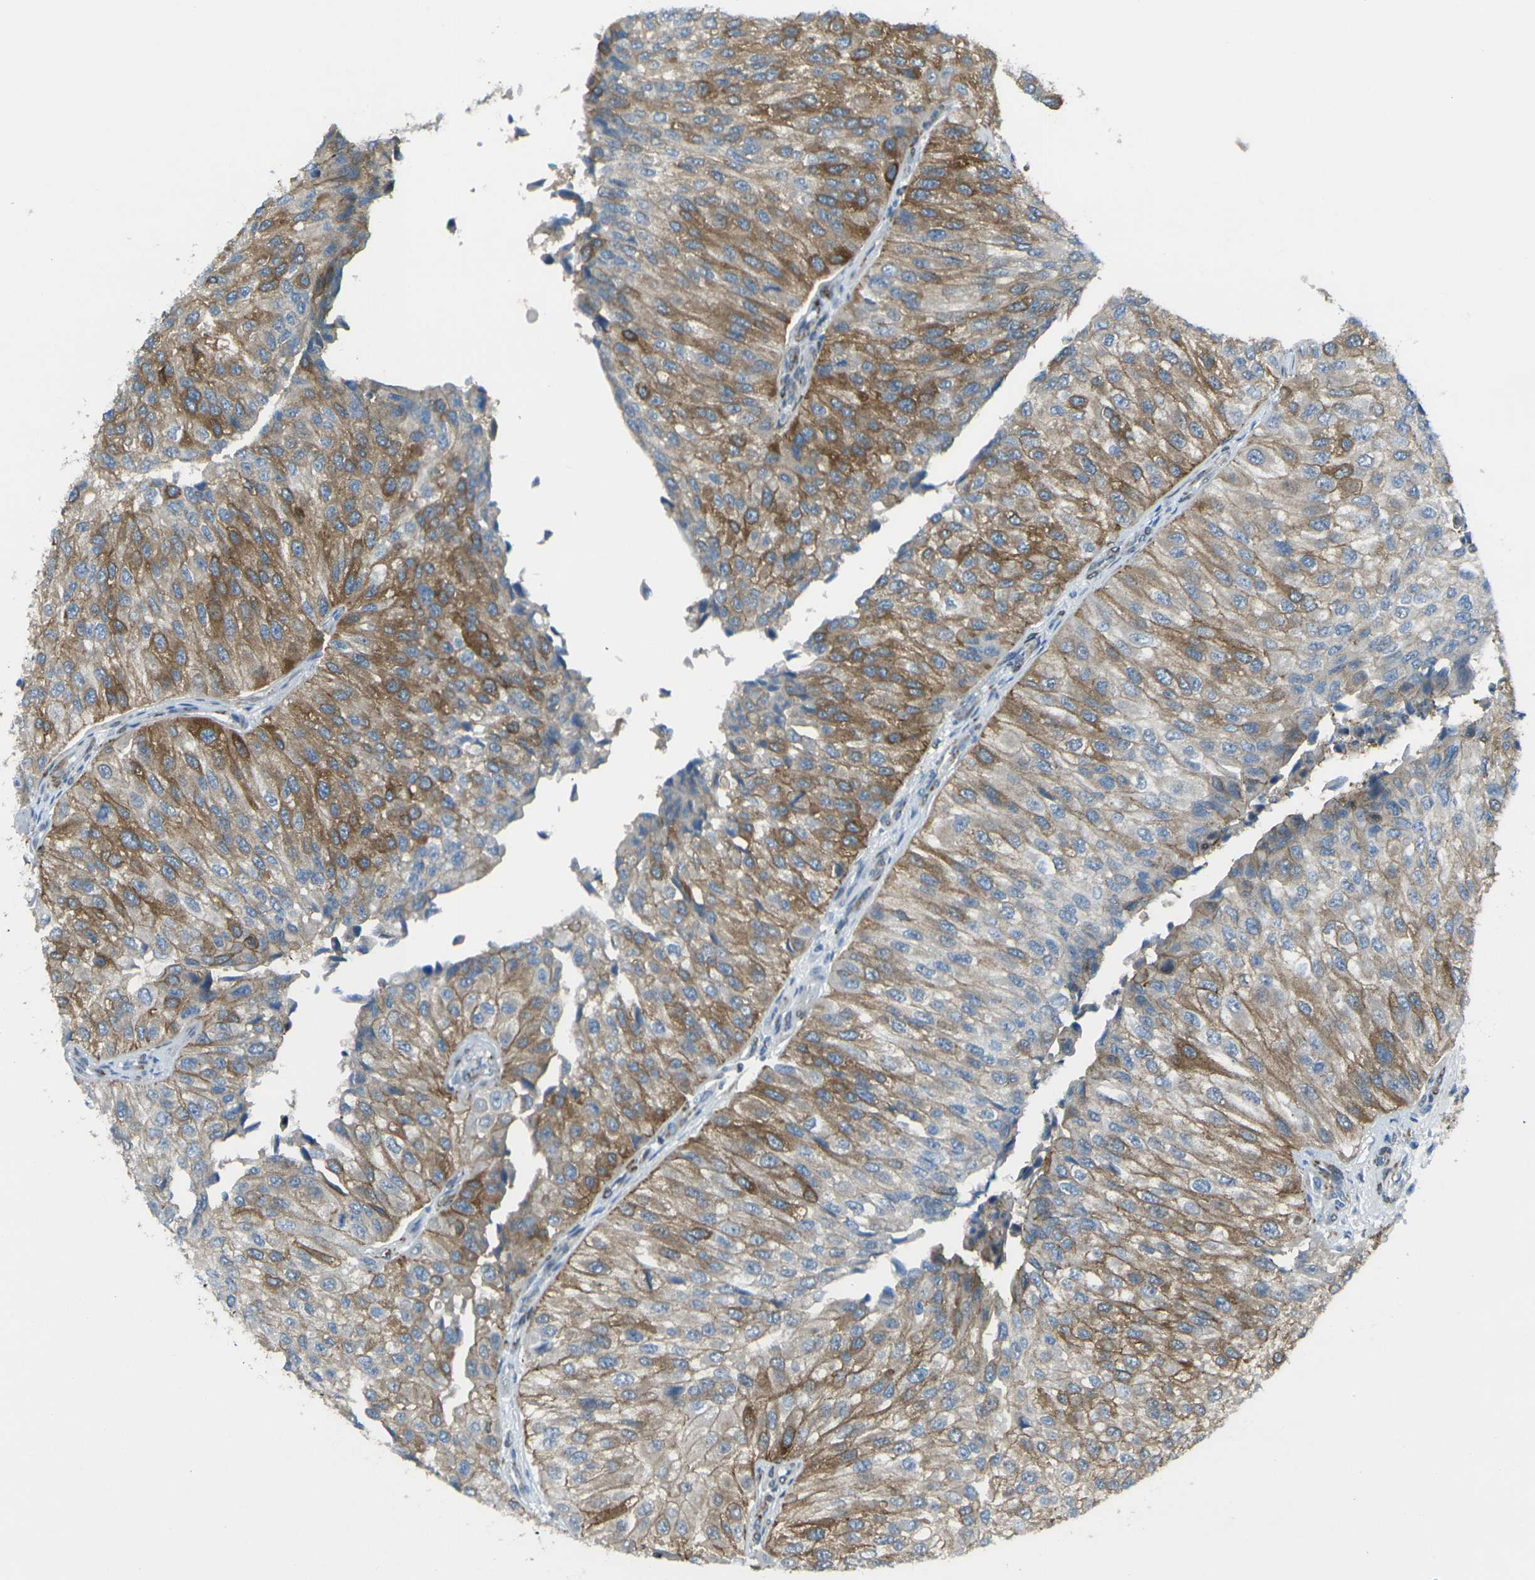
{"staining": {"intensity": "moderate", "quantity": "25%-75%", "location": "cytoplasmic/membranous"}, "tissue": "urothelial cancer", "cell_type": "Tumor cells", "image_type": "cancer", "snomed": [{"axis": "morphology", "description": "Urothelial carcinoma, High grade"}, {"axis": "topography", "description": "Kidney"}, {"axis": "topography", "description": "Urinary bladder"}], "caption": "Immunohistochemistry (DAB) staining of urothelial cancer displays moderate cytoplasmic/membranous protein staining in approximately 25%-75% of tumor cells.", "gene": "CELSR2", "patient": {"sex": "male", "age": 77}}